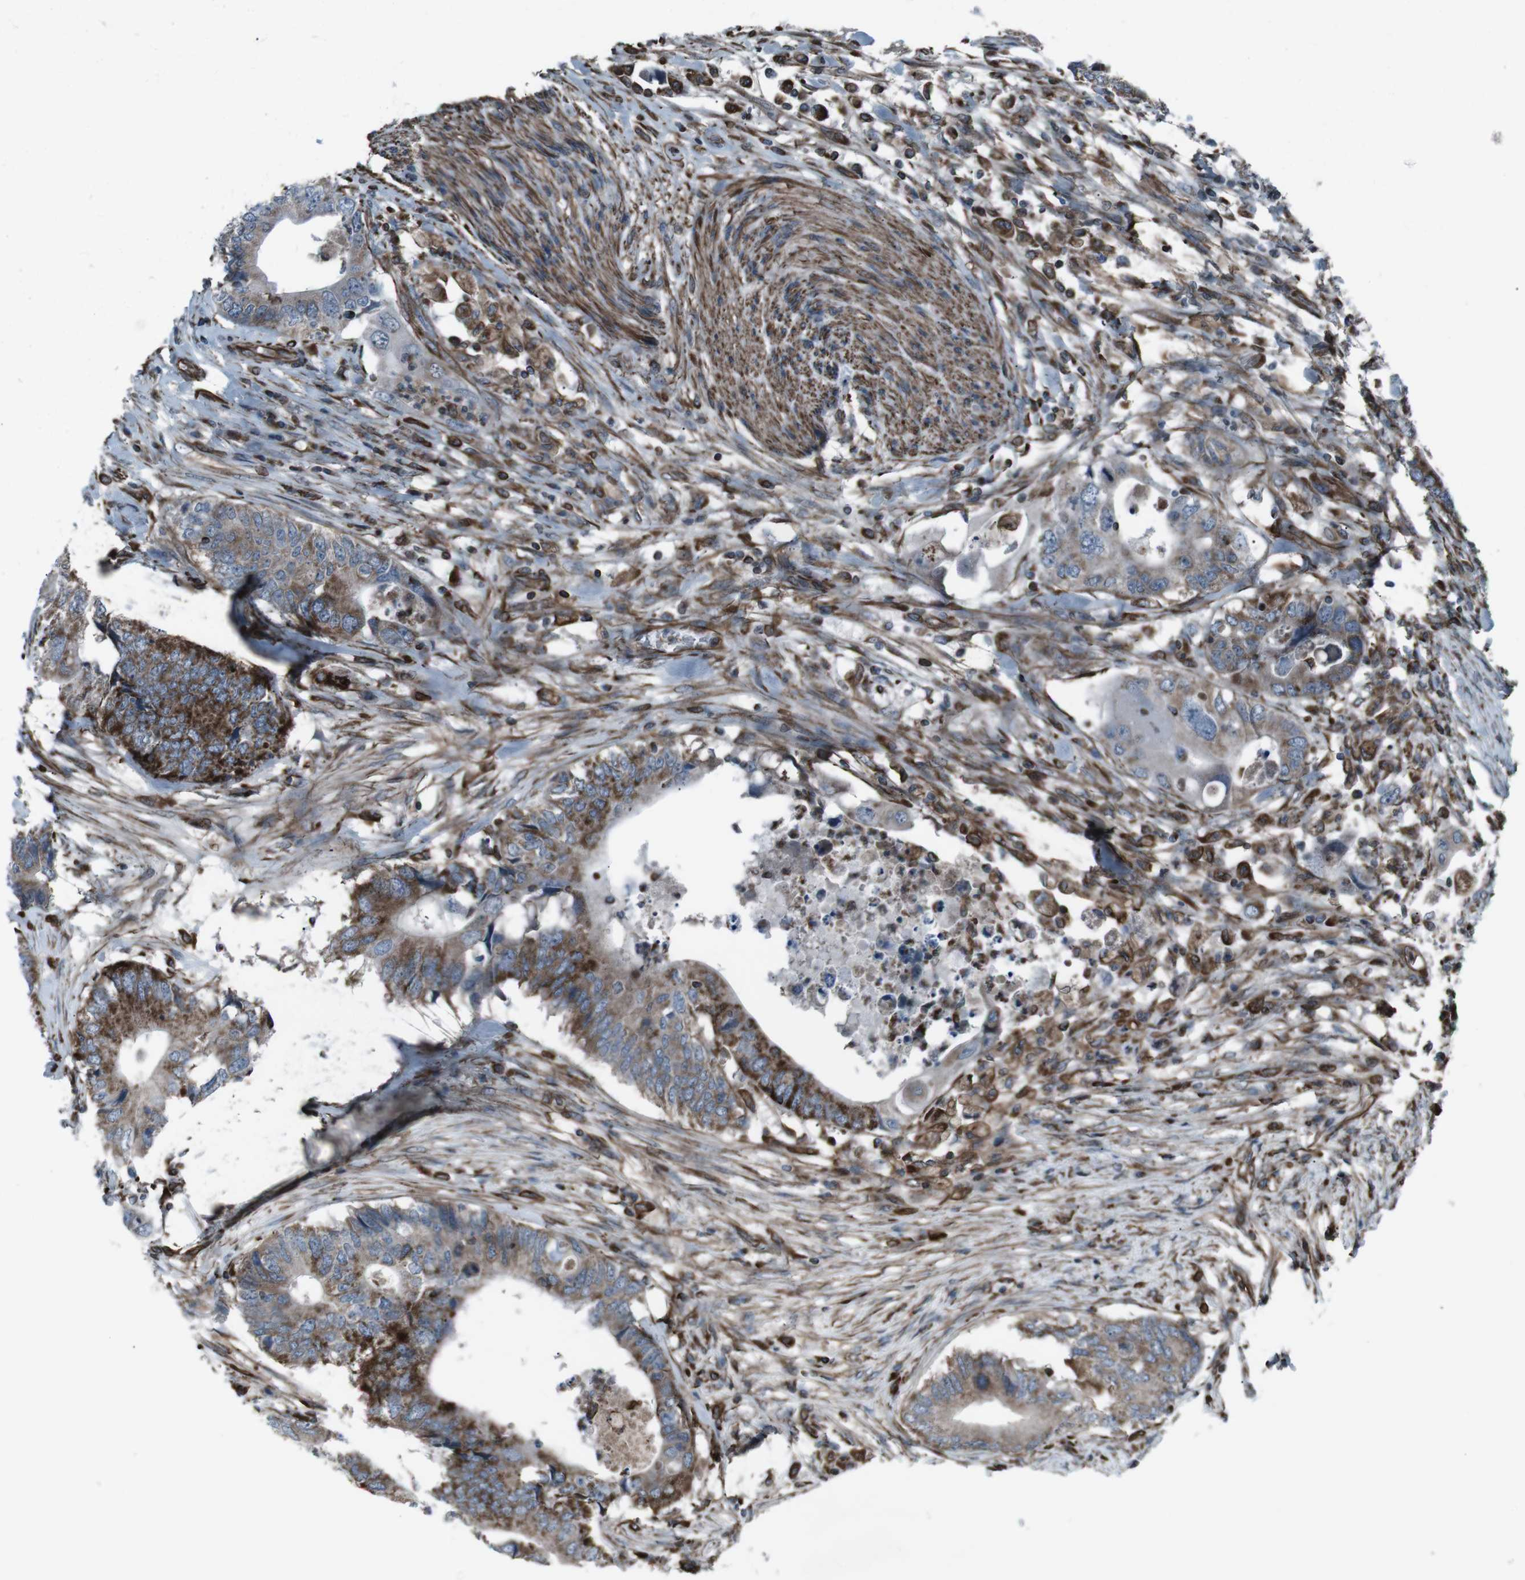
{"staining": {"intensity": "strong", "quantity": ">75%", "location": "cytoplasmic/membranous"}, "tissue": "colorectal cancer", "cell_type": "Tumor cells", "image_type": "cancer", "snomed": [{"axis": "morphology", "description": "Adenocarcinoma, NOS"}, {"axis": "topography", "description": "Colon"}], "caption": "Immunohistochemical staining of colorectal cancer reveals strong cytoplasmic/membranous protein expression in about >75% of tumor cells.", "gene": "TMEM141", "patient": {"sex": "male", "age": 71}}